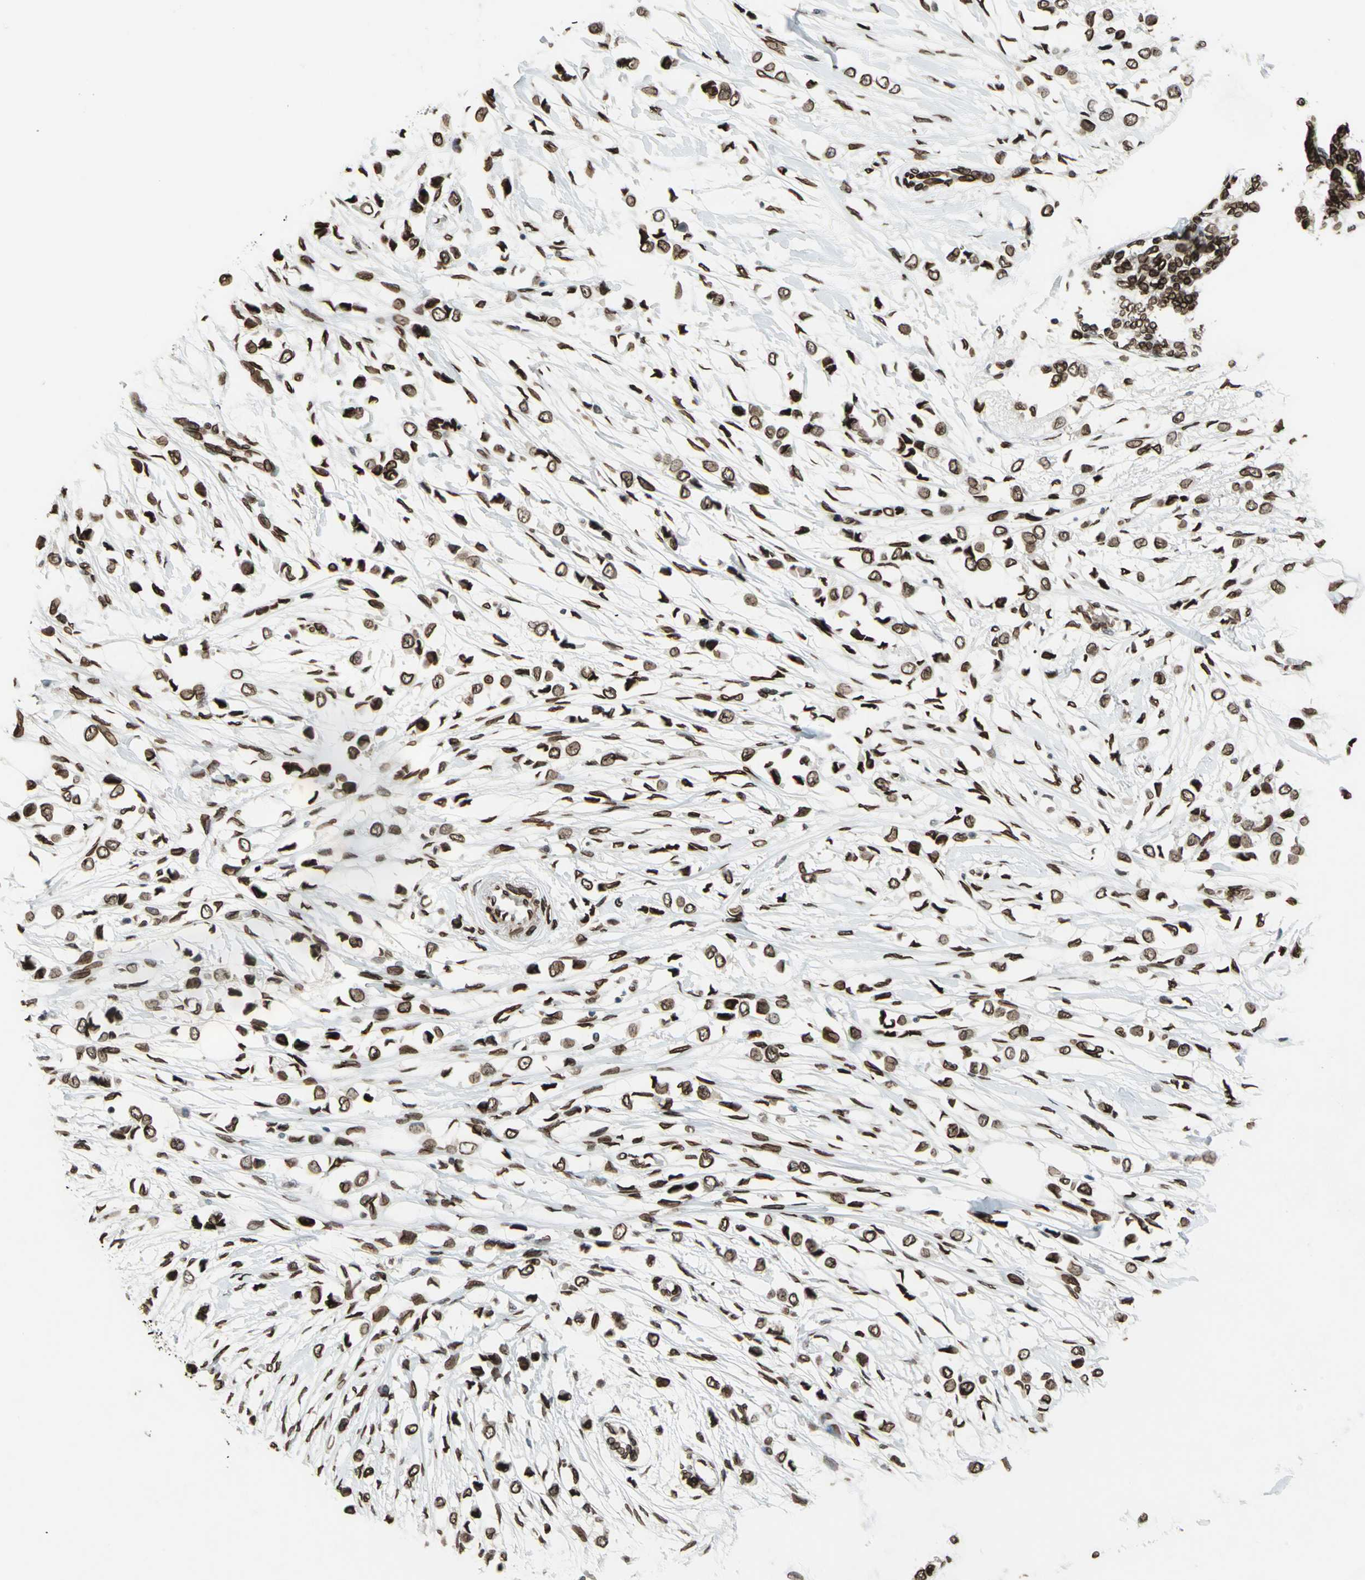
{"staining": {"intensity": "strong", "quantity": ">75%", "location": "cytoplasmic/membranous,nuclear"}, "tissue": "breast cancer", "cell_type": "Tumor cells", "image_type": "cancer", "snomed": [{"axis": "morphology", "description": "Lobular carcinoma"}, {"axis": "topography", "description": "Breast"}], "caption": "A brown stain labels strong cytoplasmic/membranous and nuclear positivity of a protein in human breast lobular carcinoma tumor cells.", "gene": "ISY1", "patient": {"sex": "female", "age": 51}}